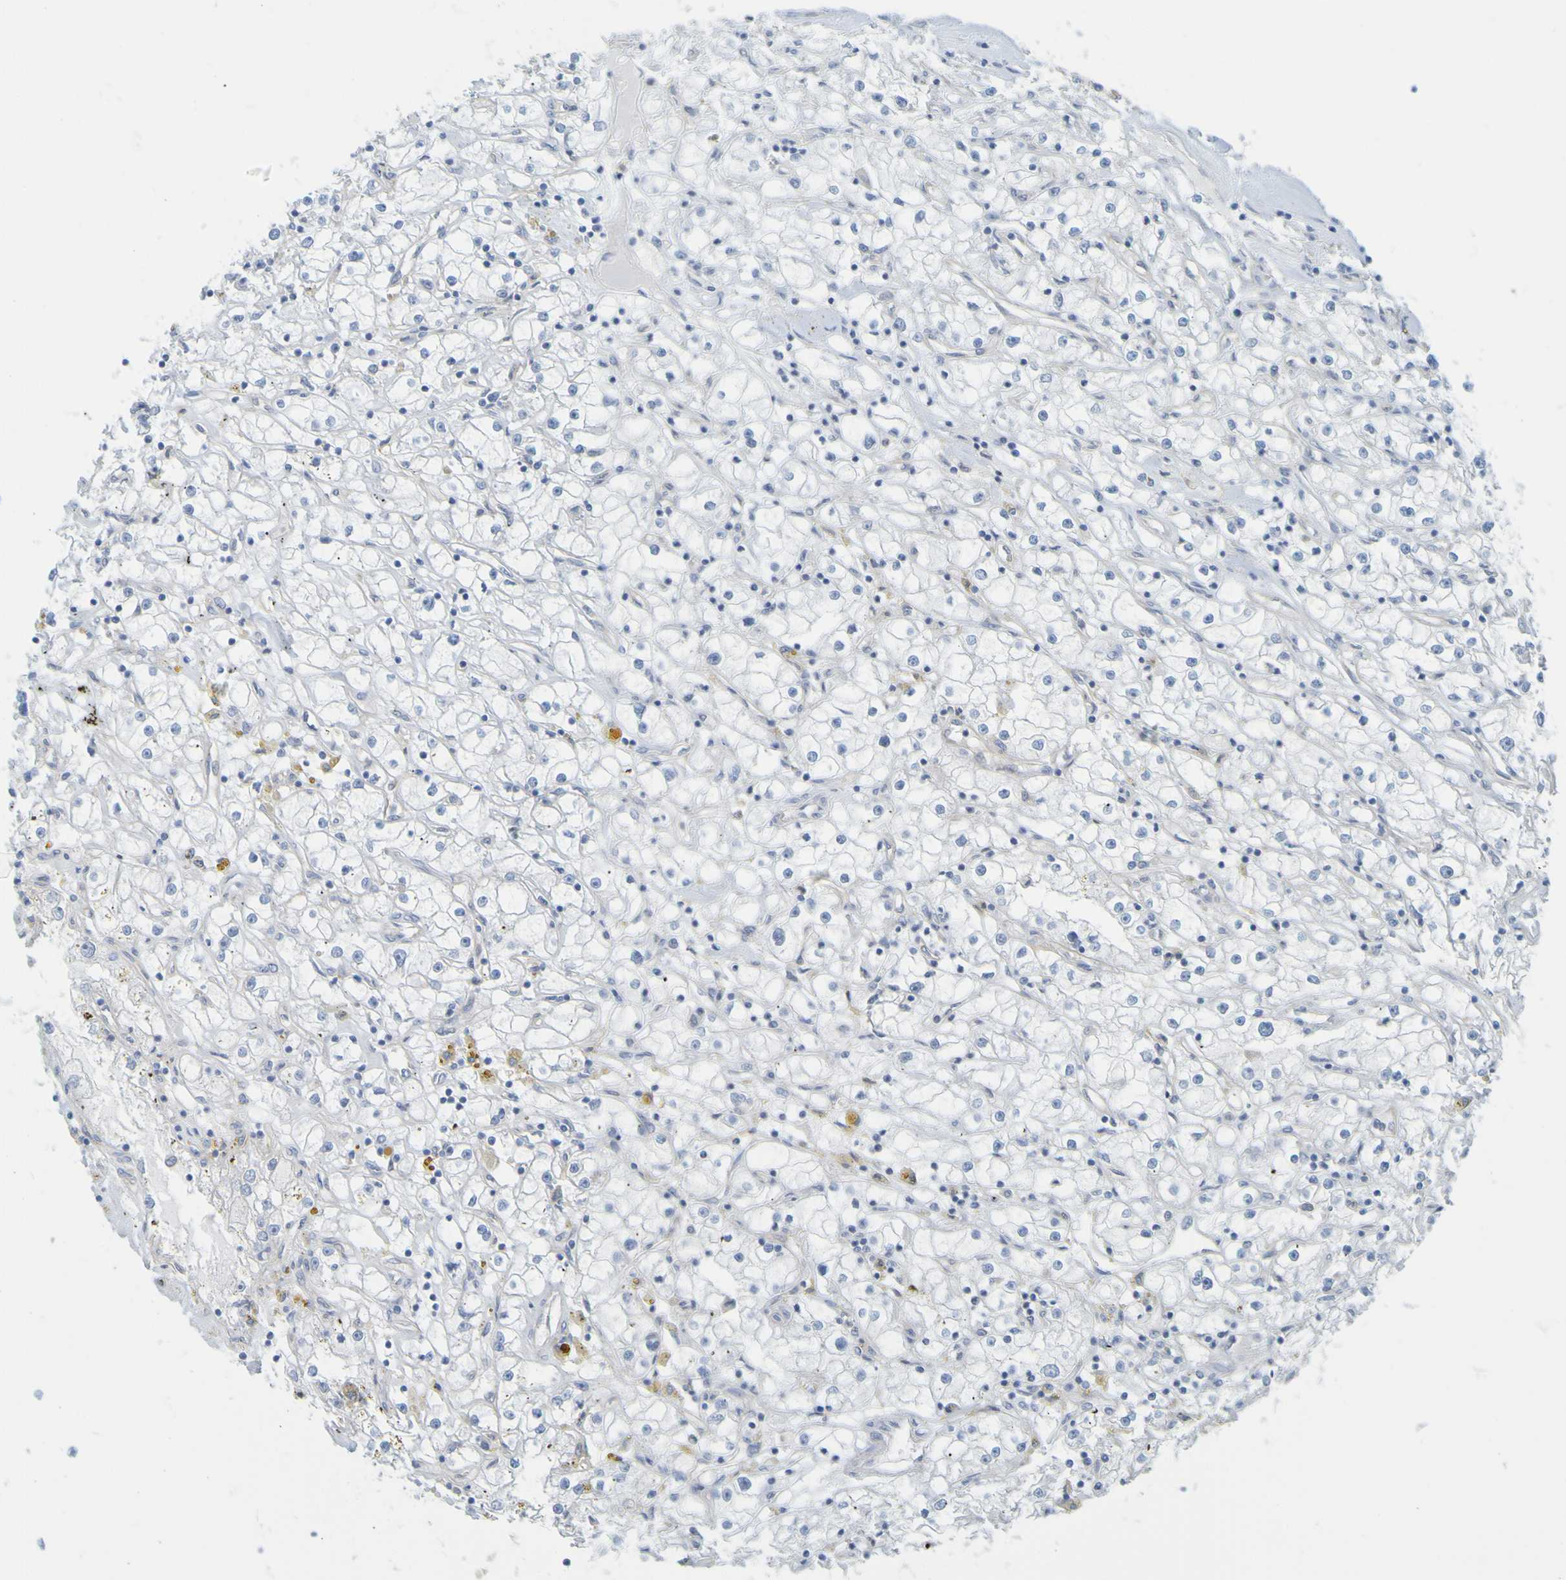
{"staining": {"intensity": "negative", "quantity": "none", "location": "none"}, "tissue": "renal cancer", "cell_type": "Tumor cells", "image_type": "cancer", "snomed": [{"axis": "morphology", "description": "Adenocarcinoma, NOS"}, {"axis": "topography", "description": "Kidney"}], "caption": "Immunohistochemistry micrograph of neoplastic tissue: renal adenocarcinoma stained with DAB (3,3'-diaminobenzidine) shows no significant protein positivity in tumor cells.", "gene": "APPL1", "patient": {"sex": "male", "age": 56}}